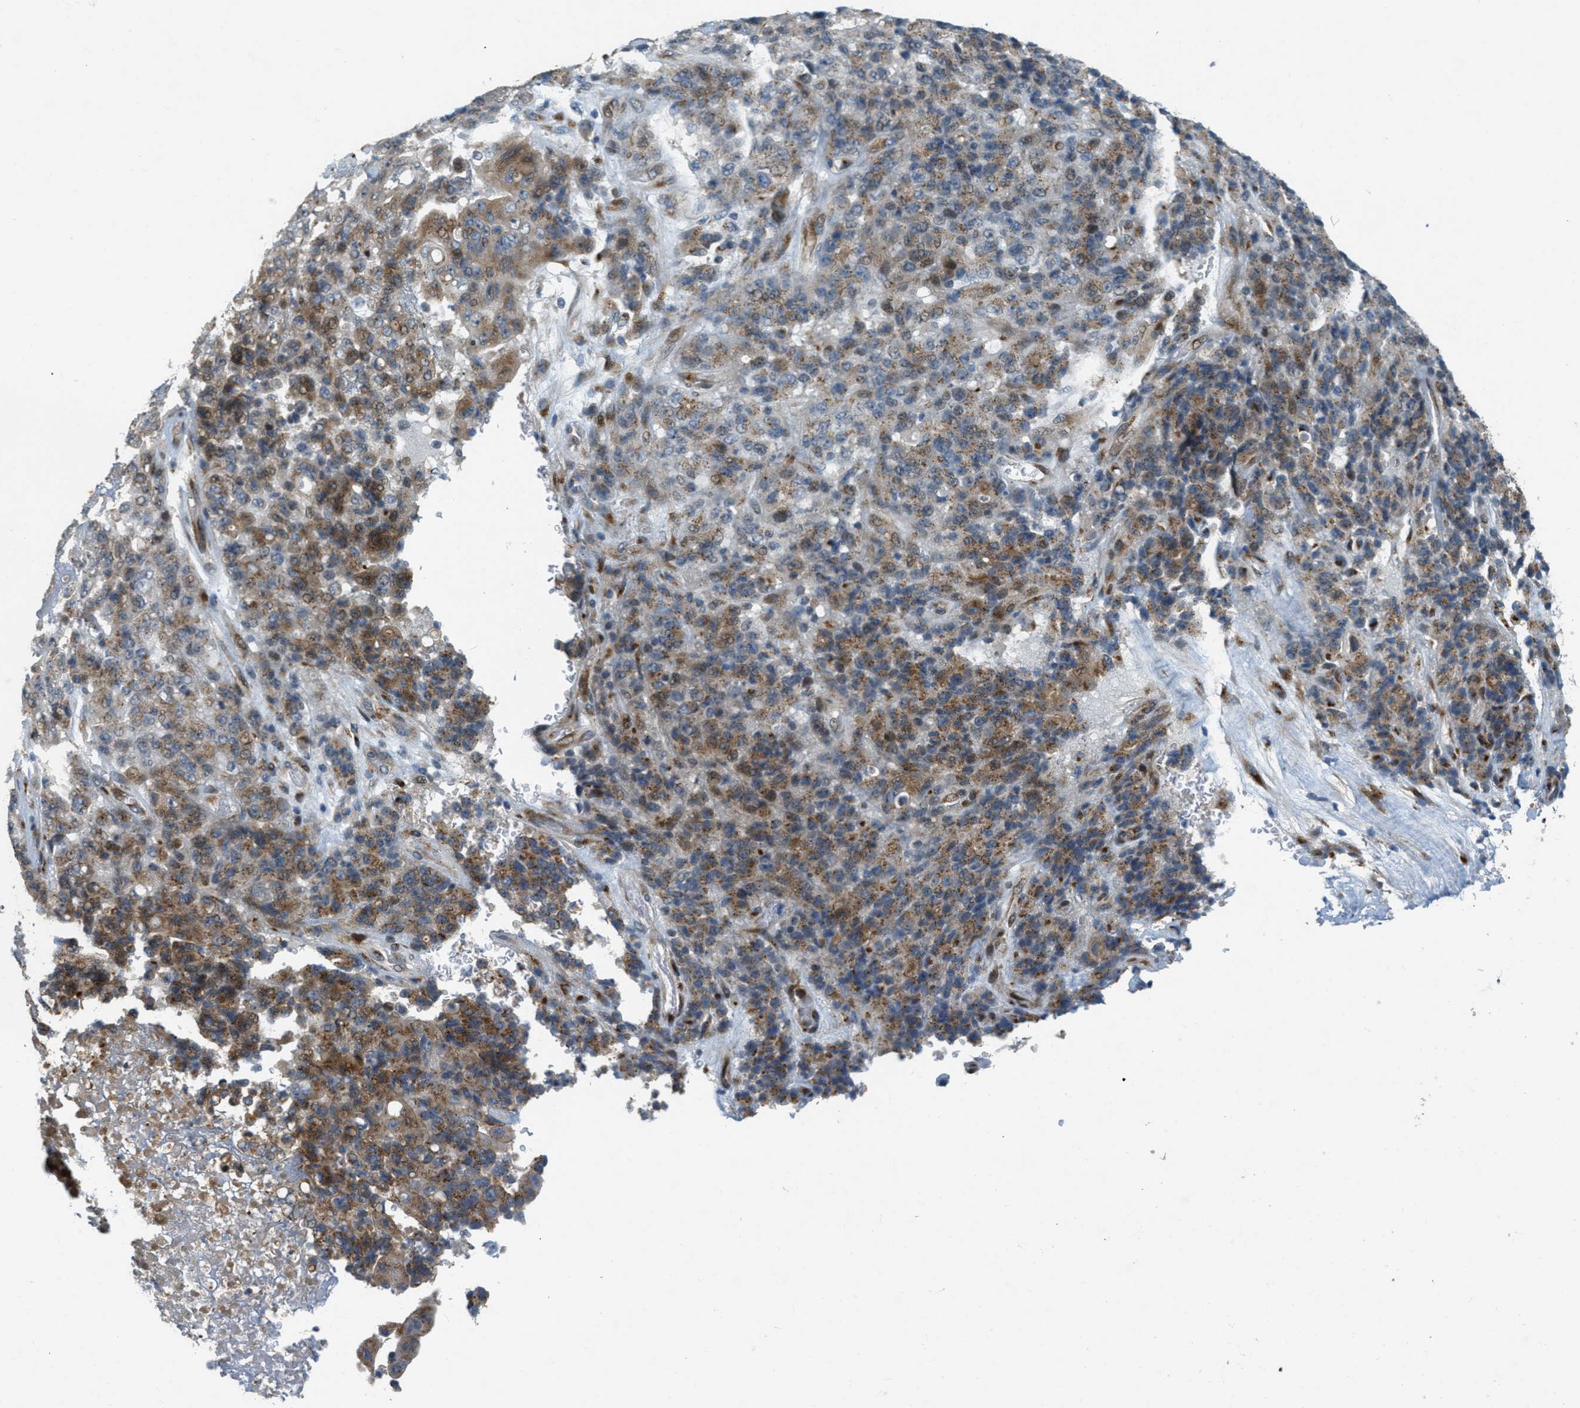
{"staining": {"intensity": "moderate", "quantity": ">75%", "location": "cytoplasmic/membranous"}, "tissue": "stomach cancer", "cell_type": "Tumor cells", "image_type": "cancer", "snomed": [{"axis": "morphology", "description": "Adenocarcinoma, NOS"}, {"axis": "topography", "description": "Stomach"}], "caption": "High-magnification brightfield microscopy of stomach cancer stained with DAB (3,3'-diaminobenzidine) (brown) and counterstained with hematoxylin (blue). tumor cells exhibit moderate cytoplasmic/membranous expression is seen in about>75% of cells.", "gene": "ZFPL1", "patient": {"sex": "female", "age": 73}}